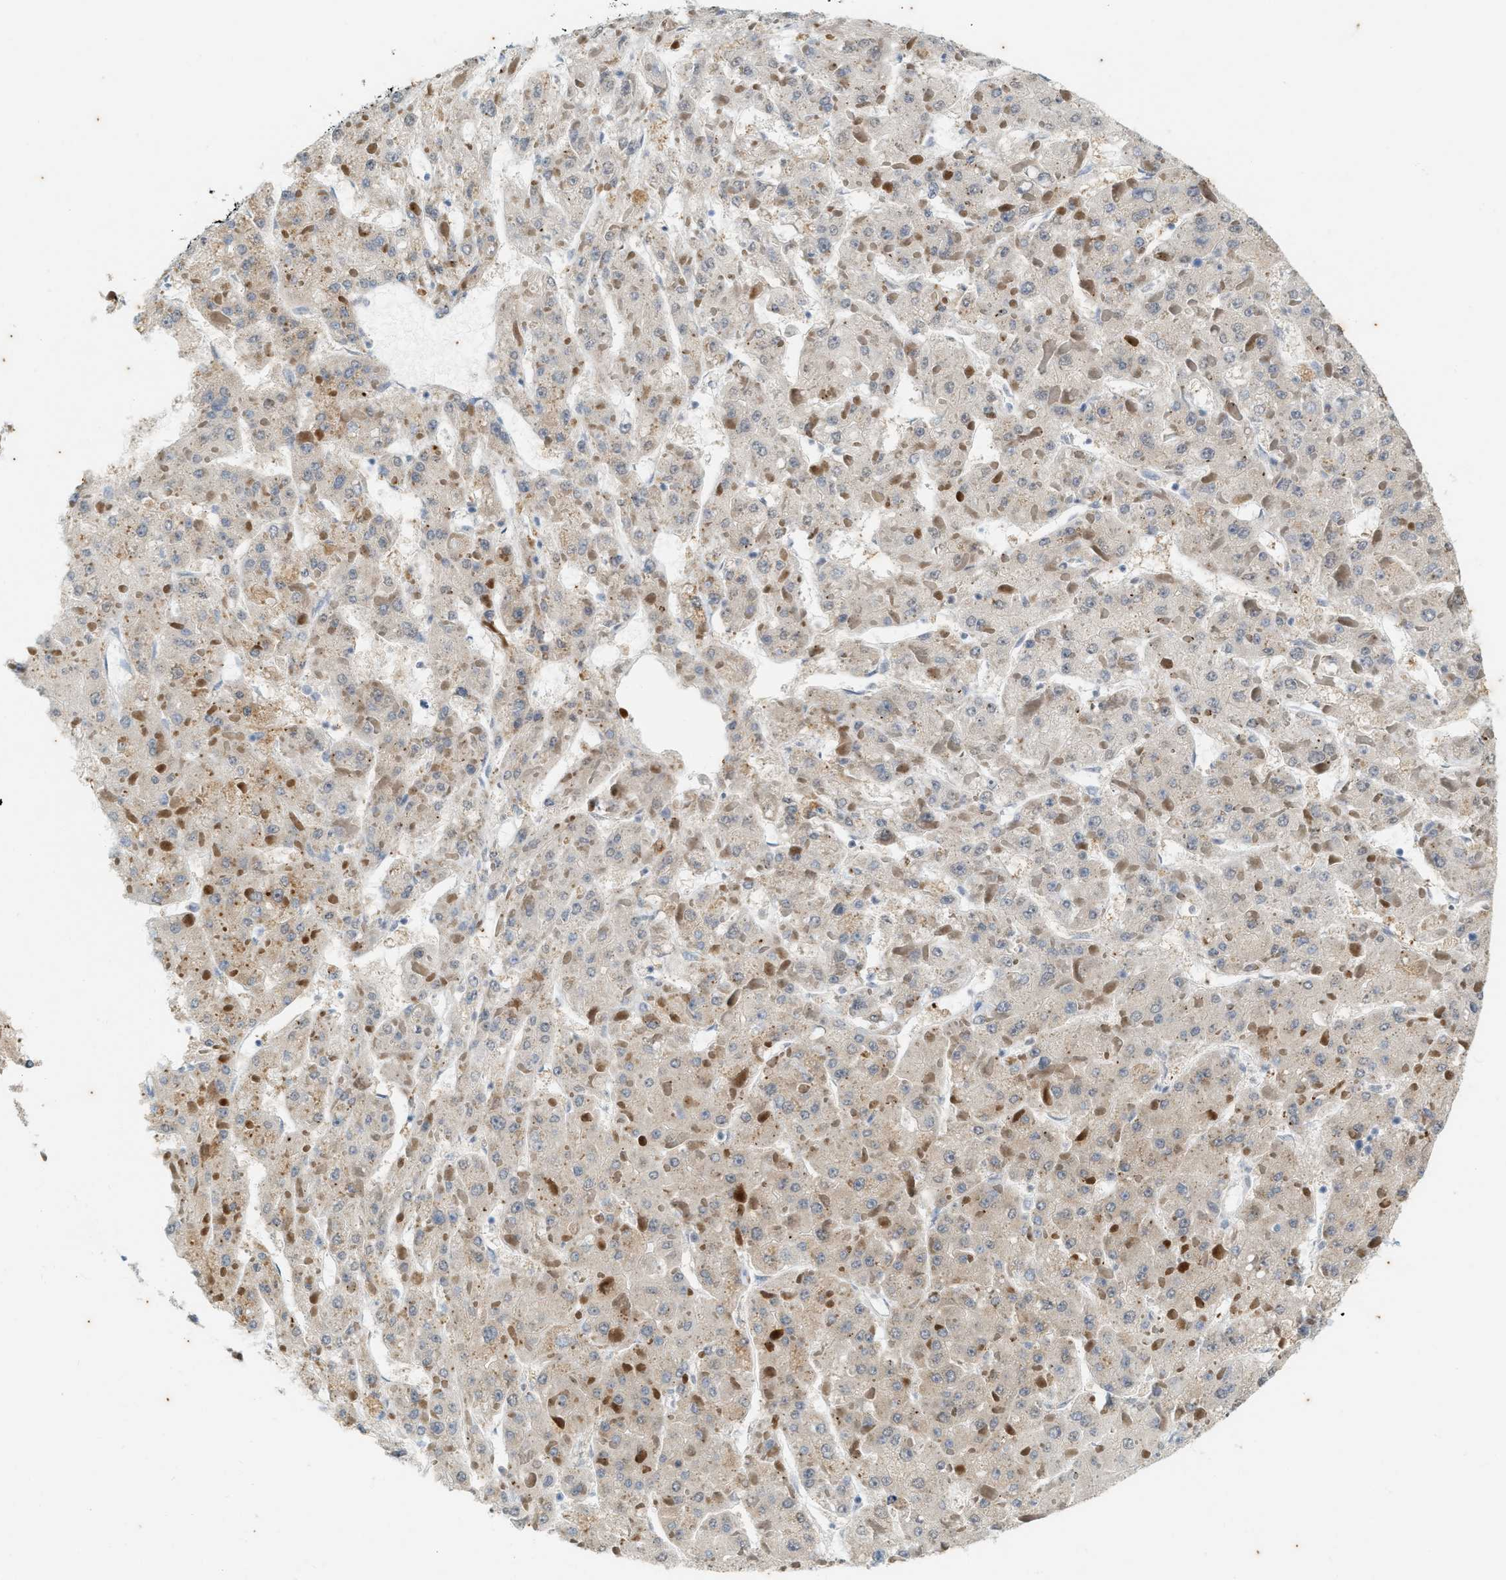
{"staining": {"intensity": "weak", "quantity": ">75%", "location": "cytoplasmic/membranous"}, "tissue": "liver cancer", "cell_type": "Tumor cells", "image_type": "cancer", "snomed": [{"axis": "morphology", "description": "Carcinoma, Hepatocellular, NOS"}, {"axis": "topography", "description": "Liver"}], "caption": "Liver hepatocellular carcinoma tissue shows weak cytoplasmic/membranous positivity in approximately >75% of tumor cells, visualized by immunohistochemistry.", "gene": "CHPF2", "patient": {"sex": "female", "age": 73}}